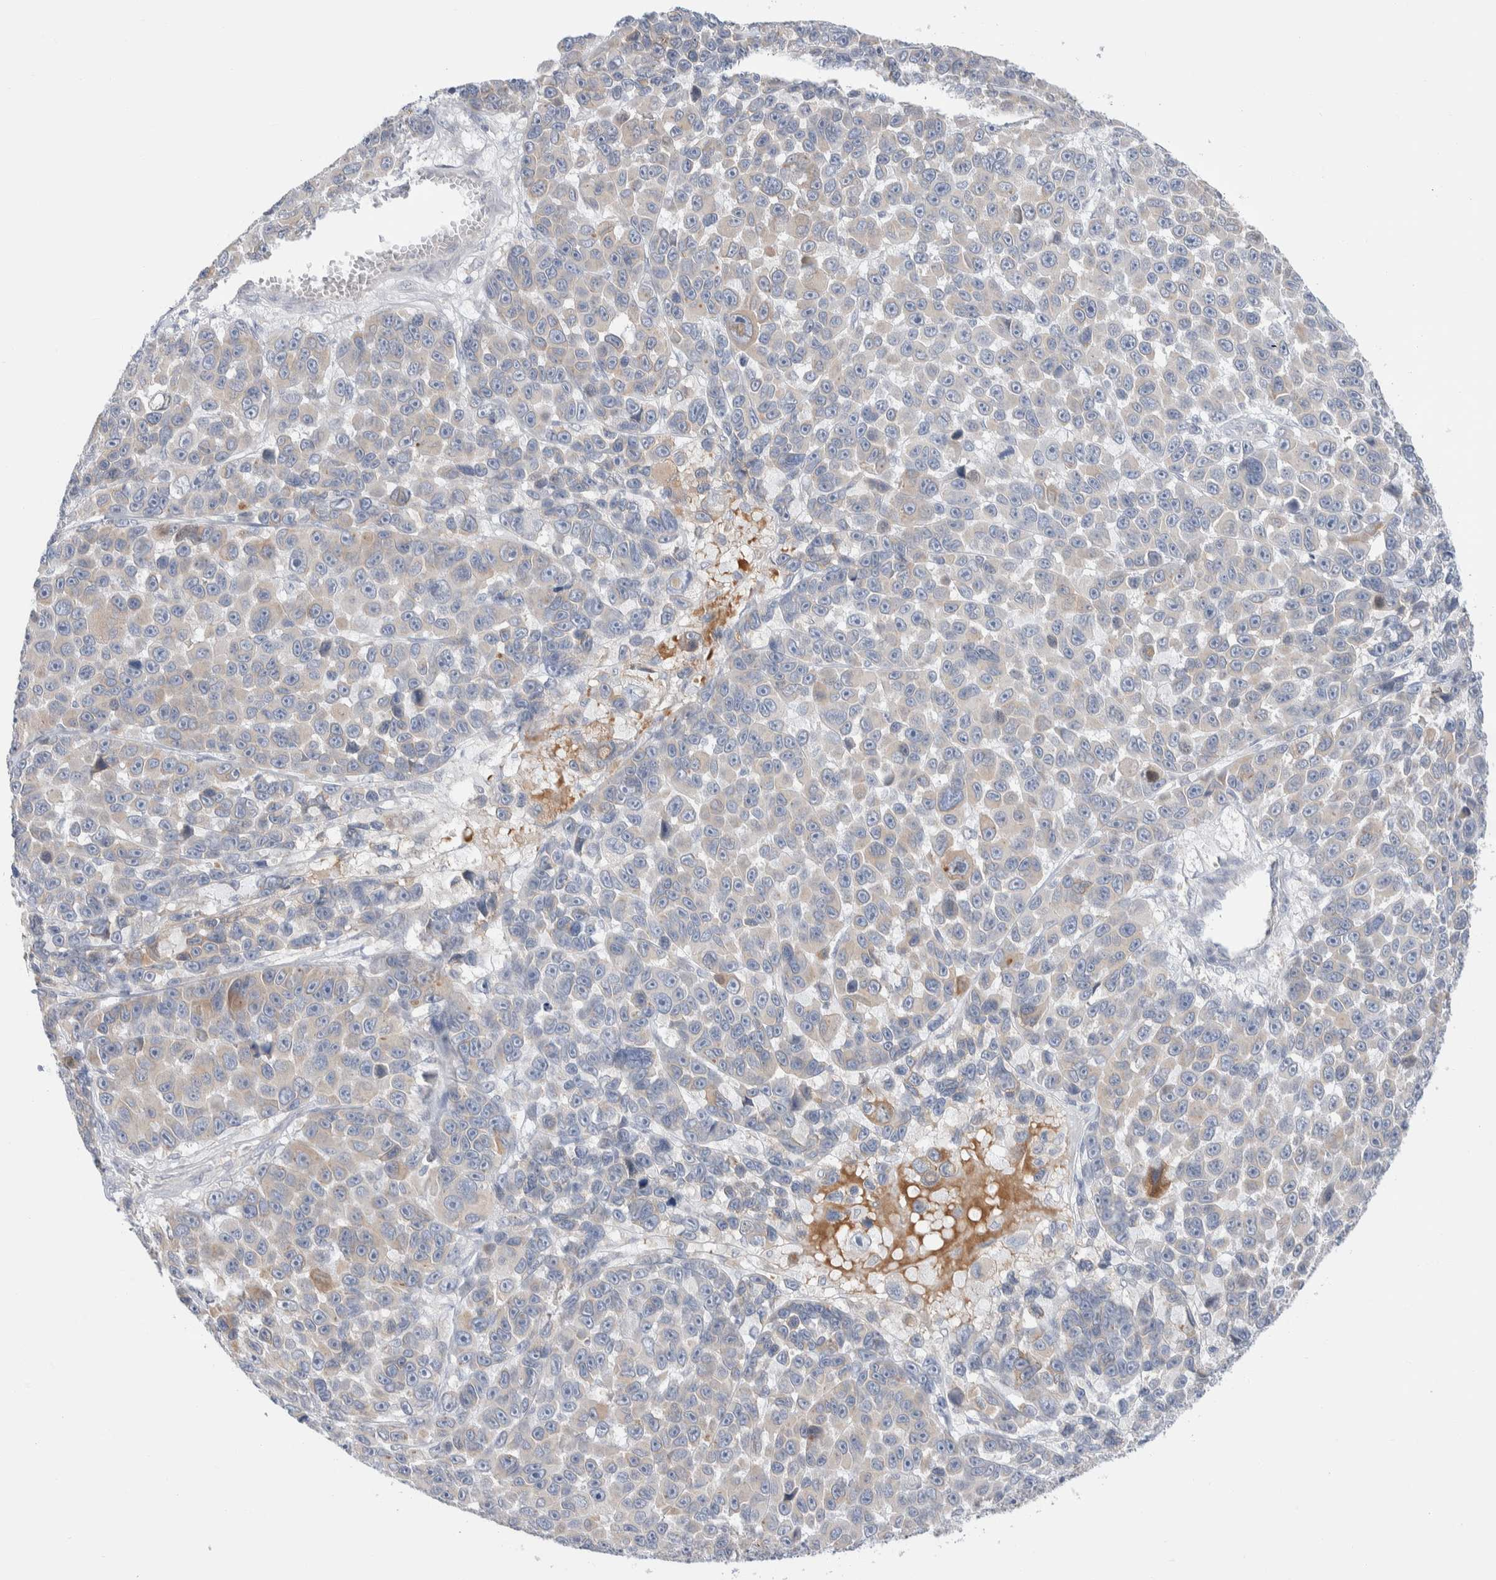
{"staining": {"intensity": "weak", "quantity": "<25%", "location": "cytoplasmic/membranous"}, "tissue": "melanoma", "cell_type": "Tumor cells", "image_type": "cancer", "snomed": [{"axis": "morphology", "description": "Malignant melanoma, NOS"}, {"axis": "topography", "description": "Skin"}], "caption": "High power microscopy image of an IHC photomicrograph of malignant melanoma, revealing no significant expression in tumor cells.", "gene": "RUSF1", "patient": {"sex": "male", "age": 53}}